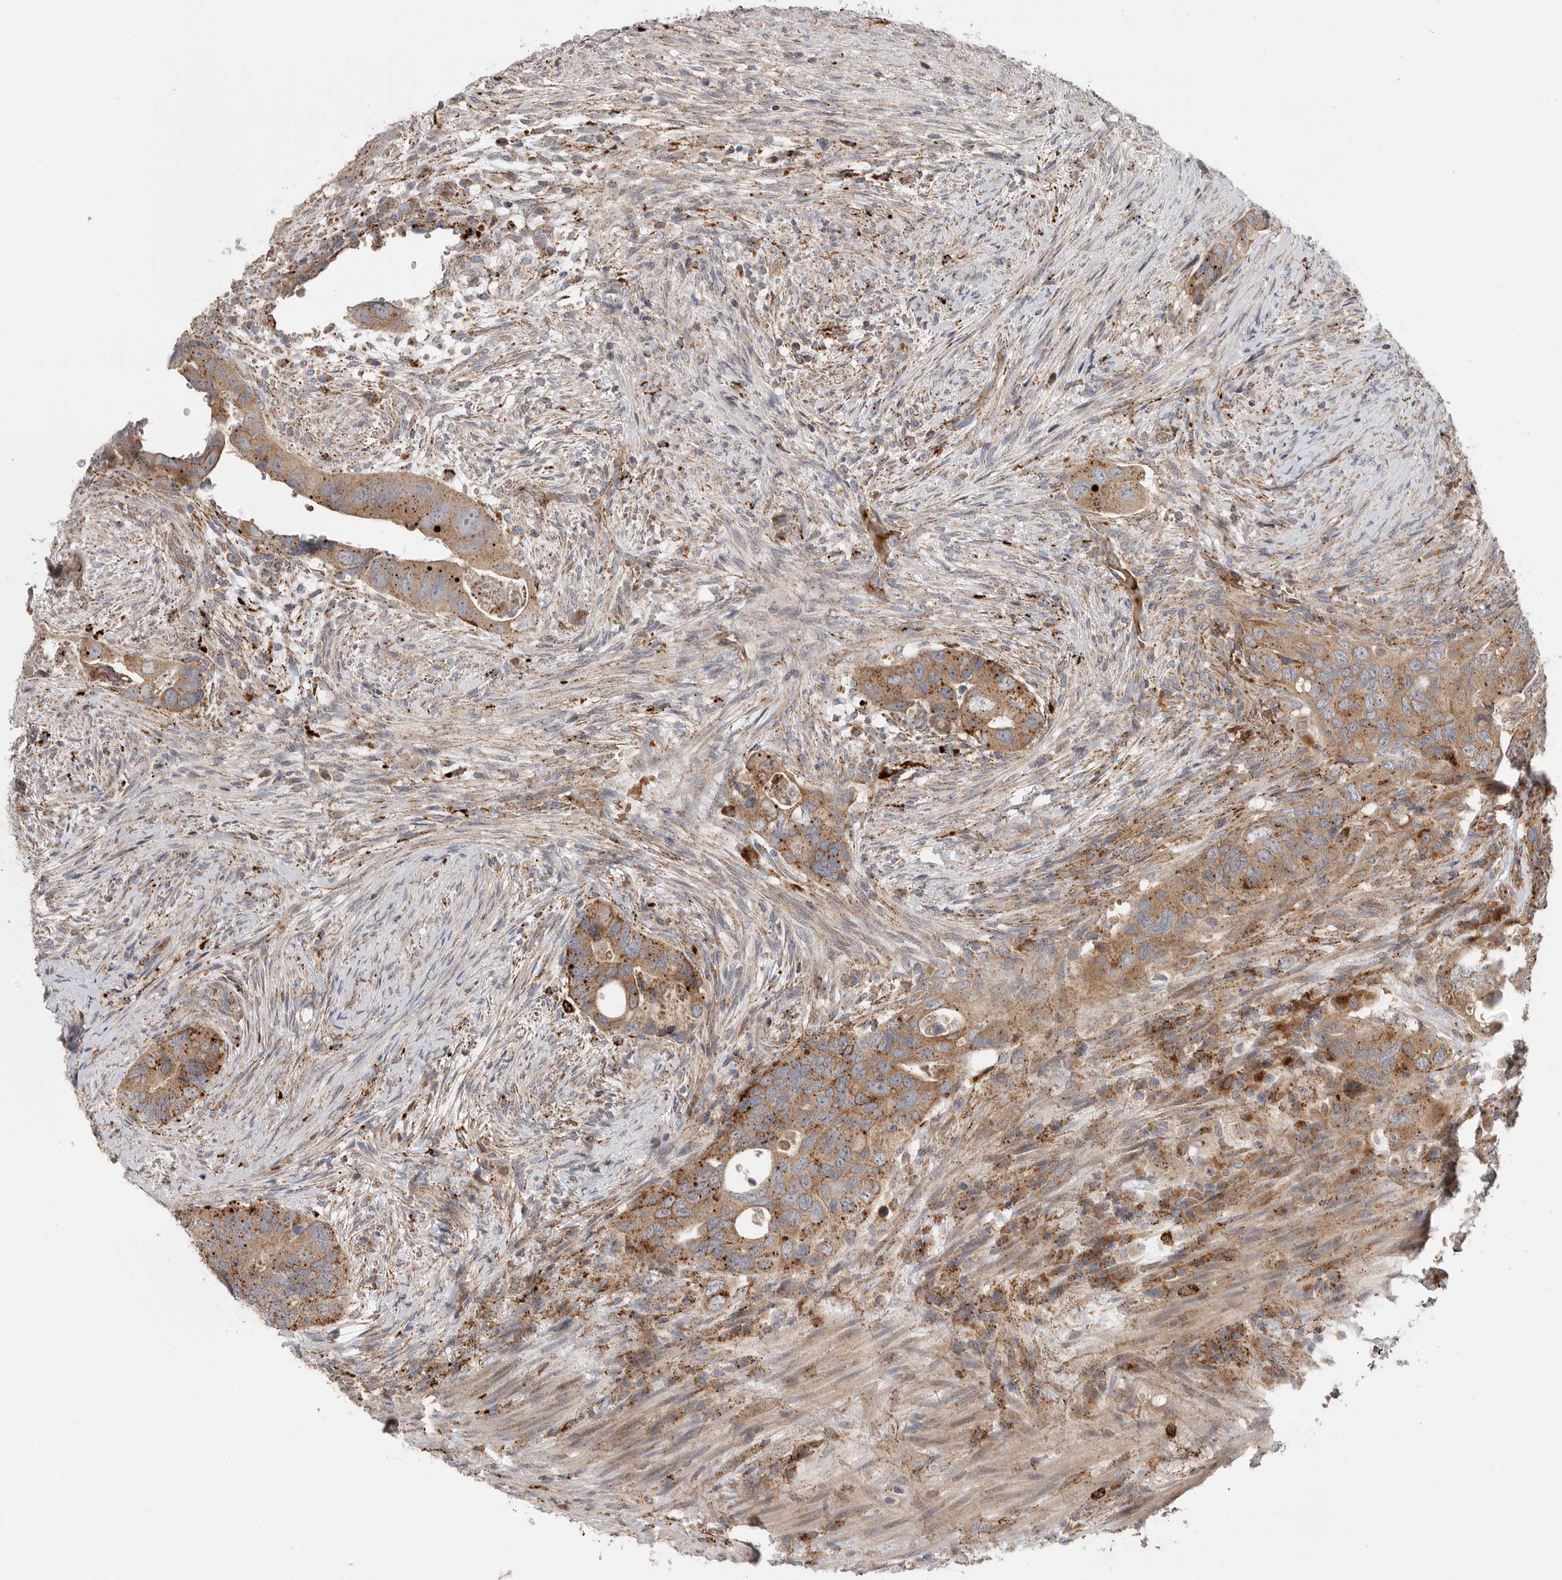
{"staining": {"intensity": "moderate", "quantity": ">75%", "location": "cytoplasmic/membranous"}, "tissue": "colorectal cancer", "cell_type": "Tumor cells", "image_type": "cancer", "snomed": [{"axis": "morphology", "description": "Adenocarcinoma, NOS"}, {"axis": "topography", "description": "Rectum"}], "caption": "Immunohistochemical staining of human colorectal adenocarcinoma displays medium levels of moderate cytoplasmic/membranous protein staining in about >75% of tumor cells. (Brightfield microscopy of DAB IHC at high magnification).", "gene": "GALNS", "patient": {"sex": "male", "age": 63}}